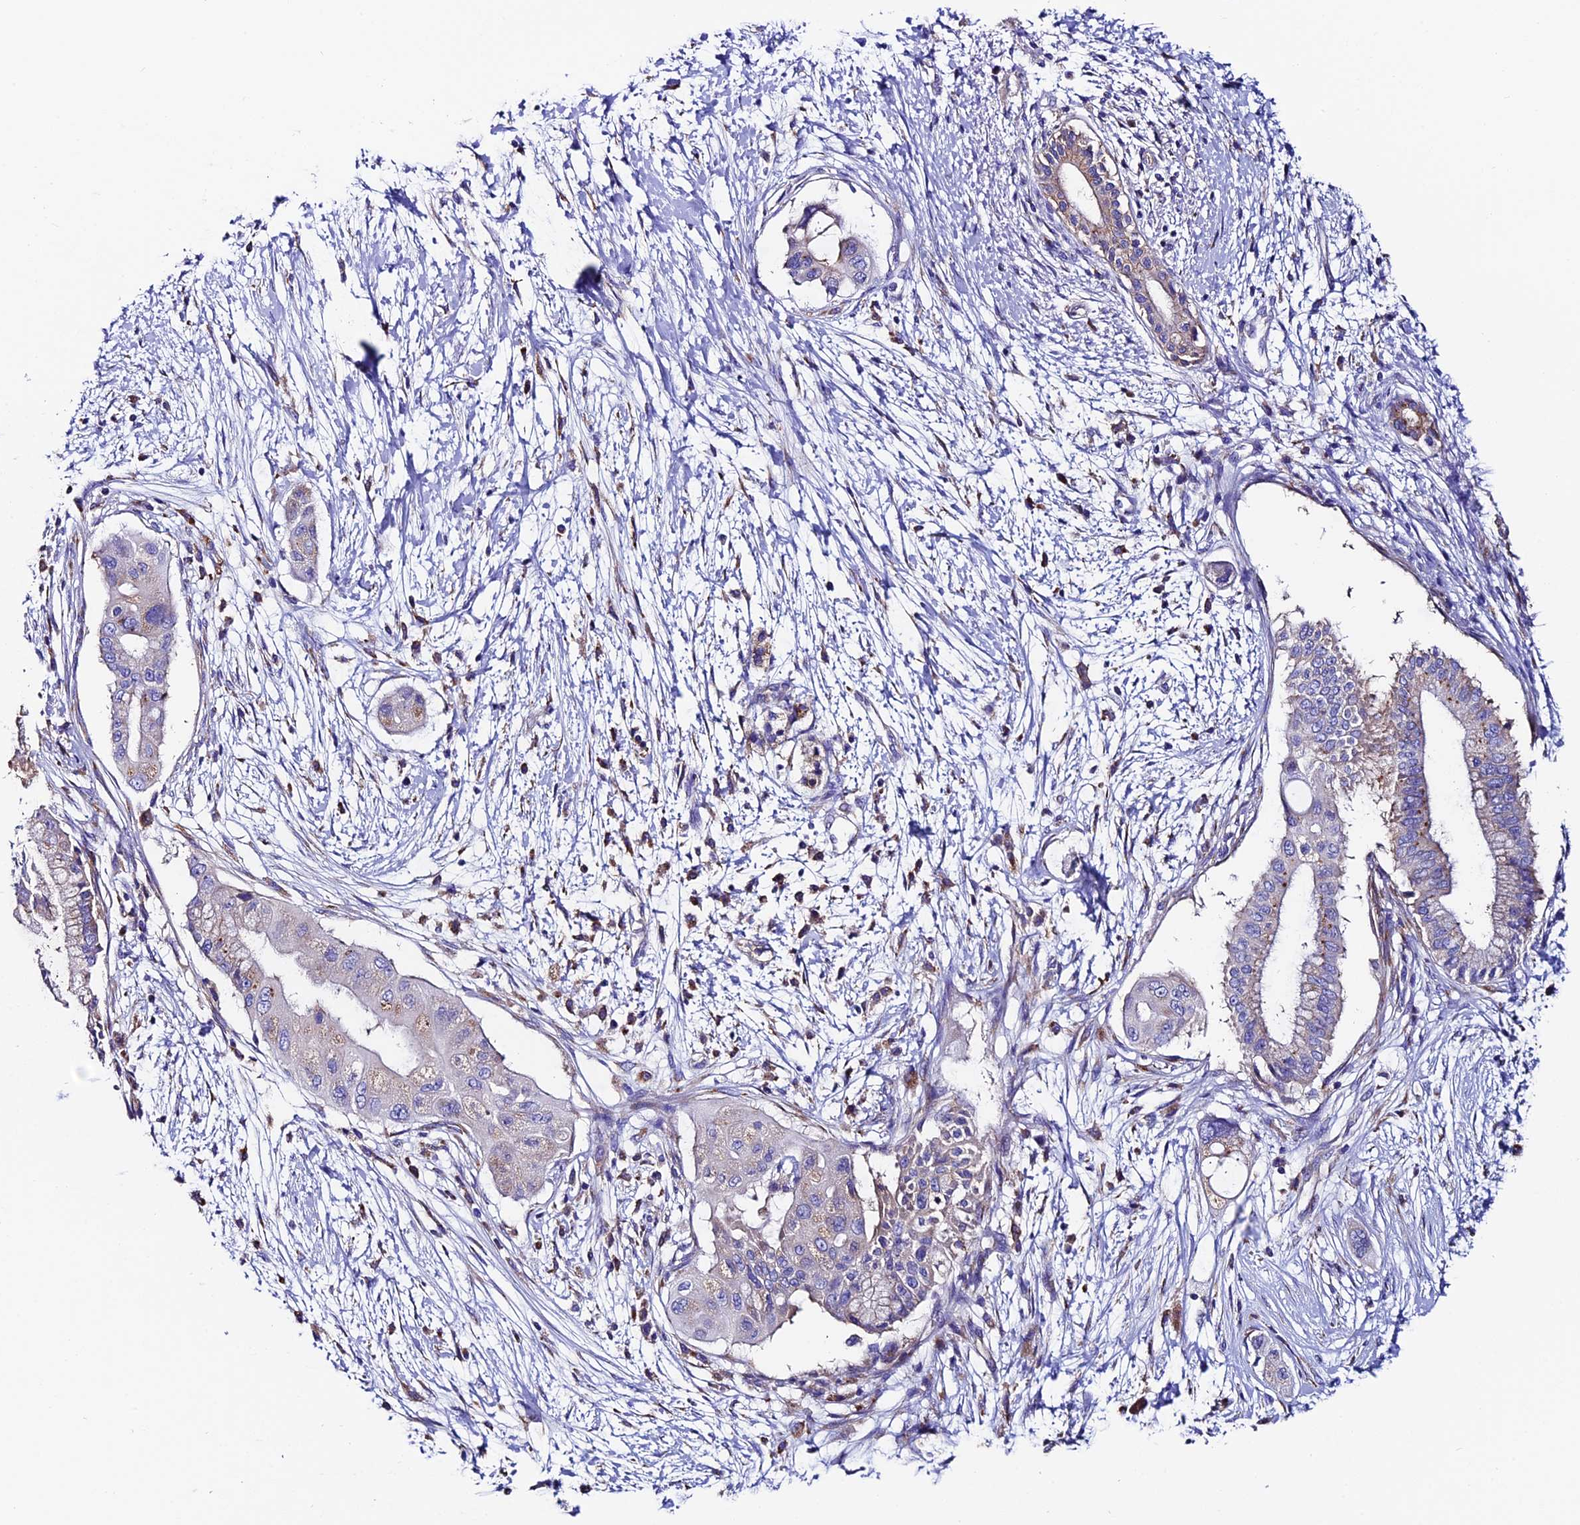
{"staining": {"intensity": "weak", "quantity": "<25%", "location": "cytoplasmic/membranous"}, "tissue": "pancreatic cancer", "cell_type": "Tumor cells", "image_type": "cancer", "snomed": [{"axis": "morphology", "description": "Adenocarcinoma, NOS"}, {"axis": "topography", "description": "Pancreas"}], "caption": "Photomicrograph shows no significant protein expression in tumor cells of pancreatic cancer (adenocarcinoma).", "gene": "COMTD1", "patient": {"sex": "male", "age": 68}}